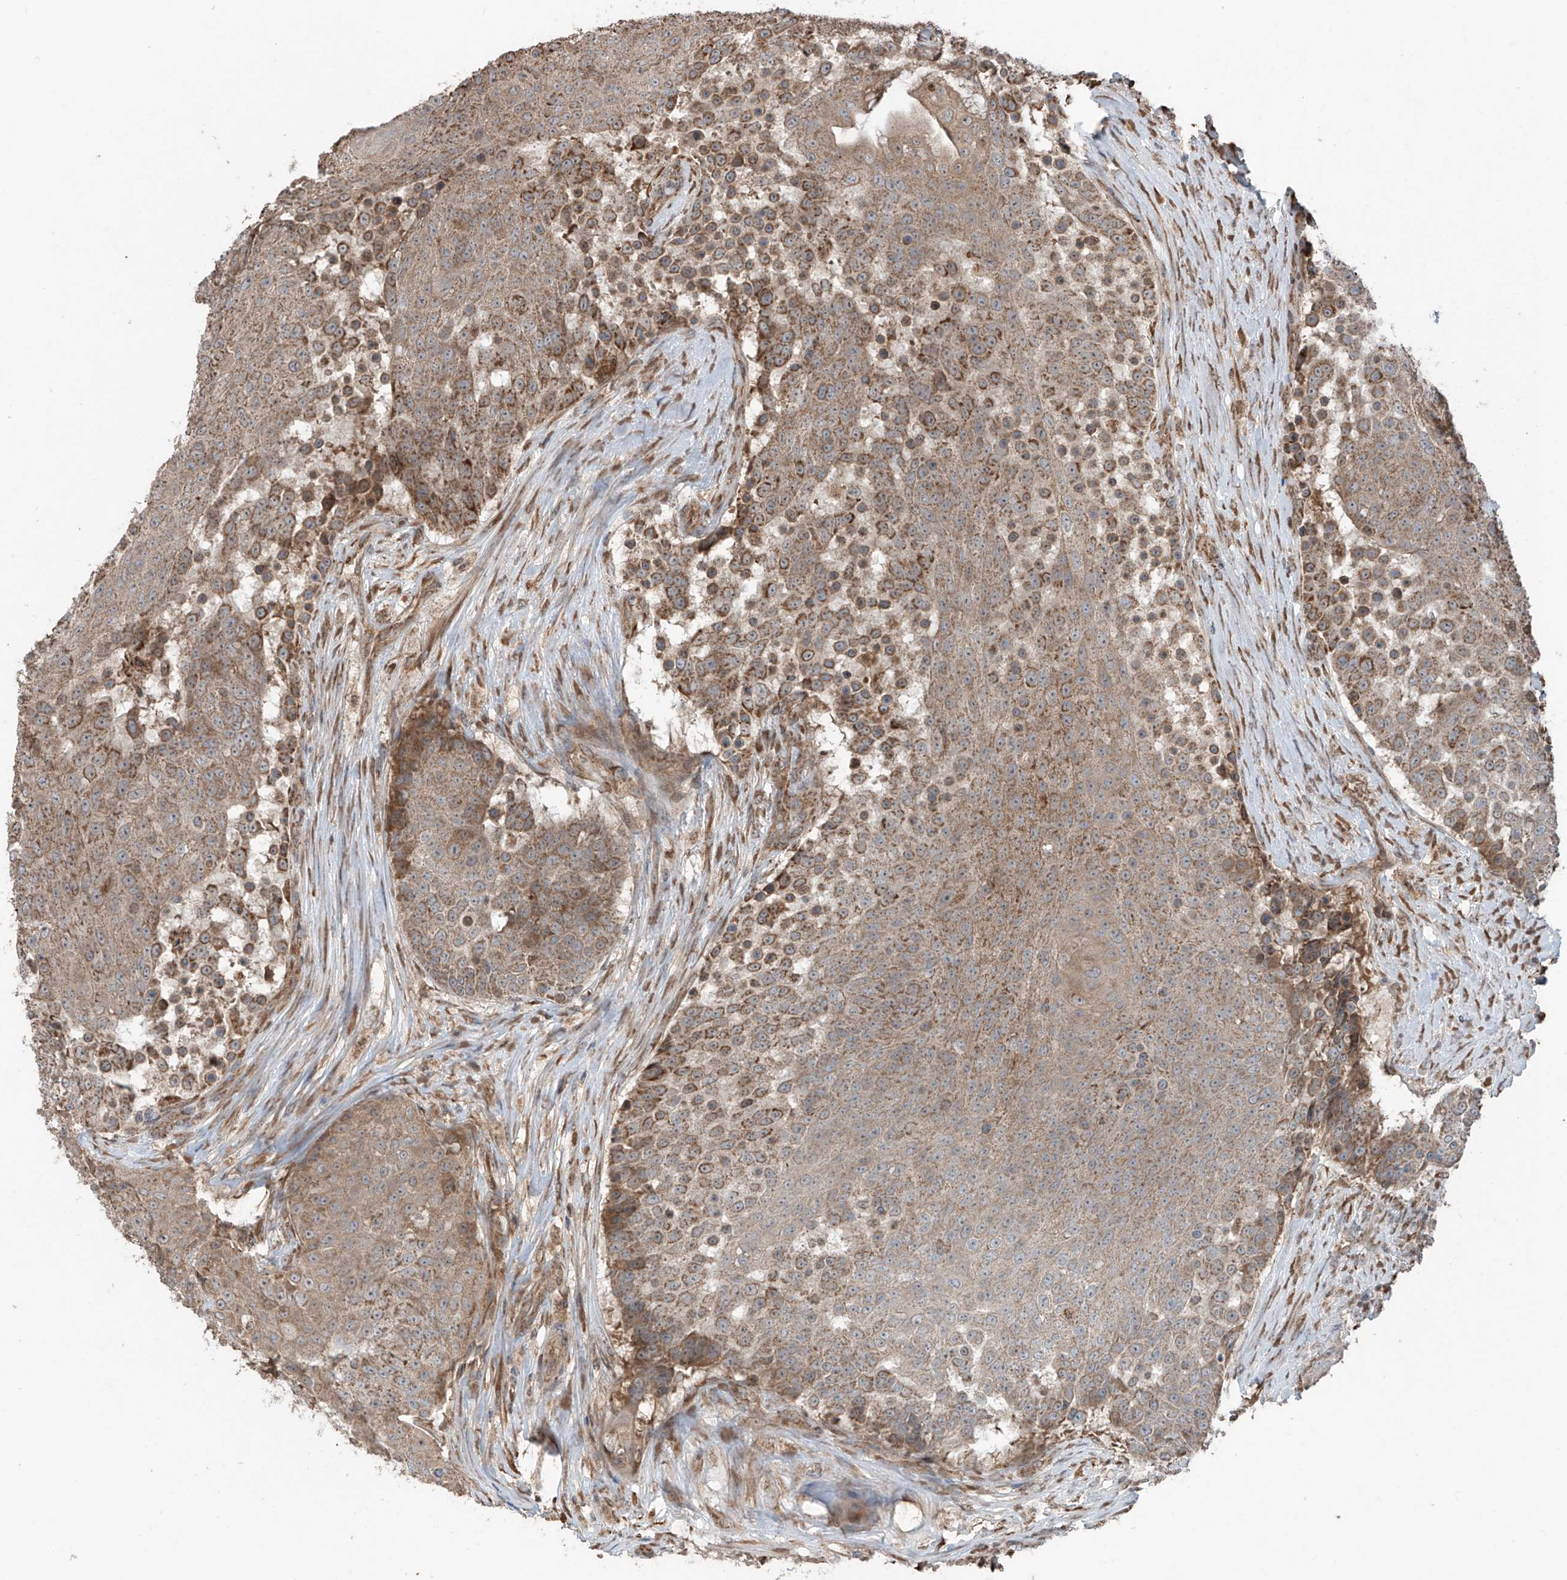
{"staining": {"intensity": "moderate", "quantity": ">75%", "location": "cytoplasmic/membranous"}, "tissue": "urothelial cancer", "cell_type": "Tumor cells", "image_type": "cancer", "snomed": [{"axis": "morphology", "description": "Urothelial carcinoma, High grade"}, {"axis": "topography", "description": "Urinary bladder"}], "caption": "Immunohistochemistry staining of urothelial cancer, which shows medium levels of moderate cytoplasmic/membranous positivity in about >75% of tumor cells indicating moderate cytoplasmic/membranous protein expression. The staining was performed using DAB (brown) for protein detection and nuclei were counterstained in hematoxylin (blue).", "gene": "SAMD3", "patient": {"sex": "female", "age": 63}}